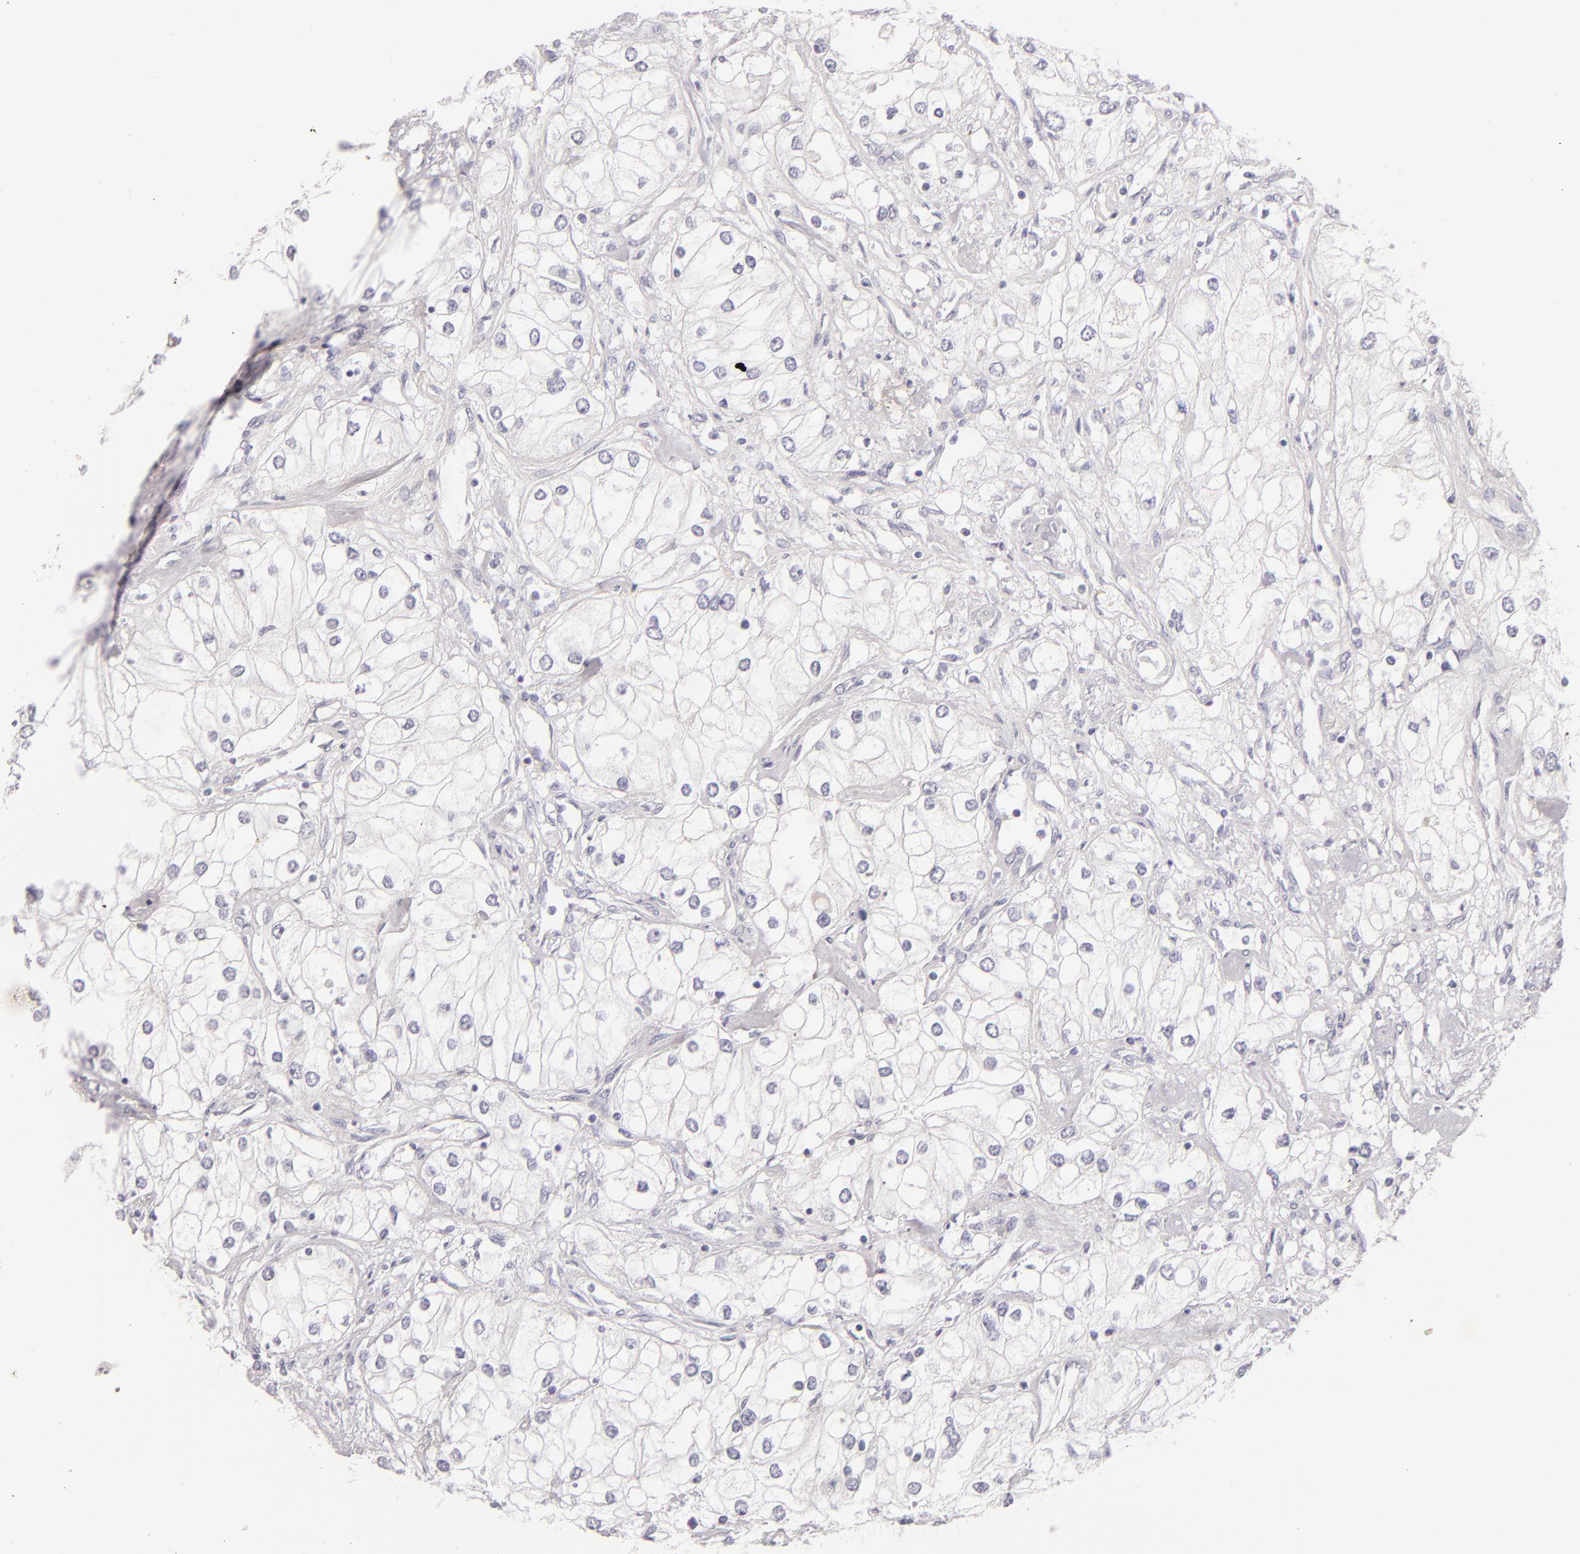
{"staining": {"intensity": "negative", "quantity": "none", "location": "none"}, "tissue": "renal cancer", "cell_type": "Tumor cells", "image_type": "cancer", "snomed": [{"axis": "morphology", "description": "Adenocarcinoma, NOS"}, {"axis": "topography", "description": "Kidney"}], "caption": "Image shows no protein expression in tumor cells of renal cancer (adenocarcinoma) tissue. Brightfield microscopy of immunohistochemistry stained with DAB (3,3'-diaminobenzidine) (brown) and hematoxylin (blue), captured at high magnification.", "gene": "FABP1", "patient": {"sex": "male", "age": 57}}